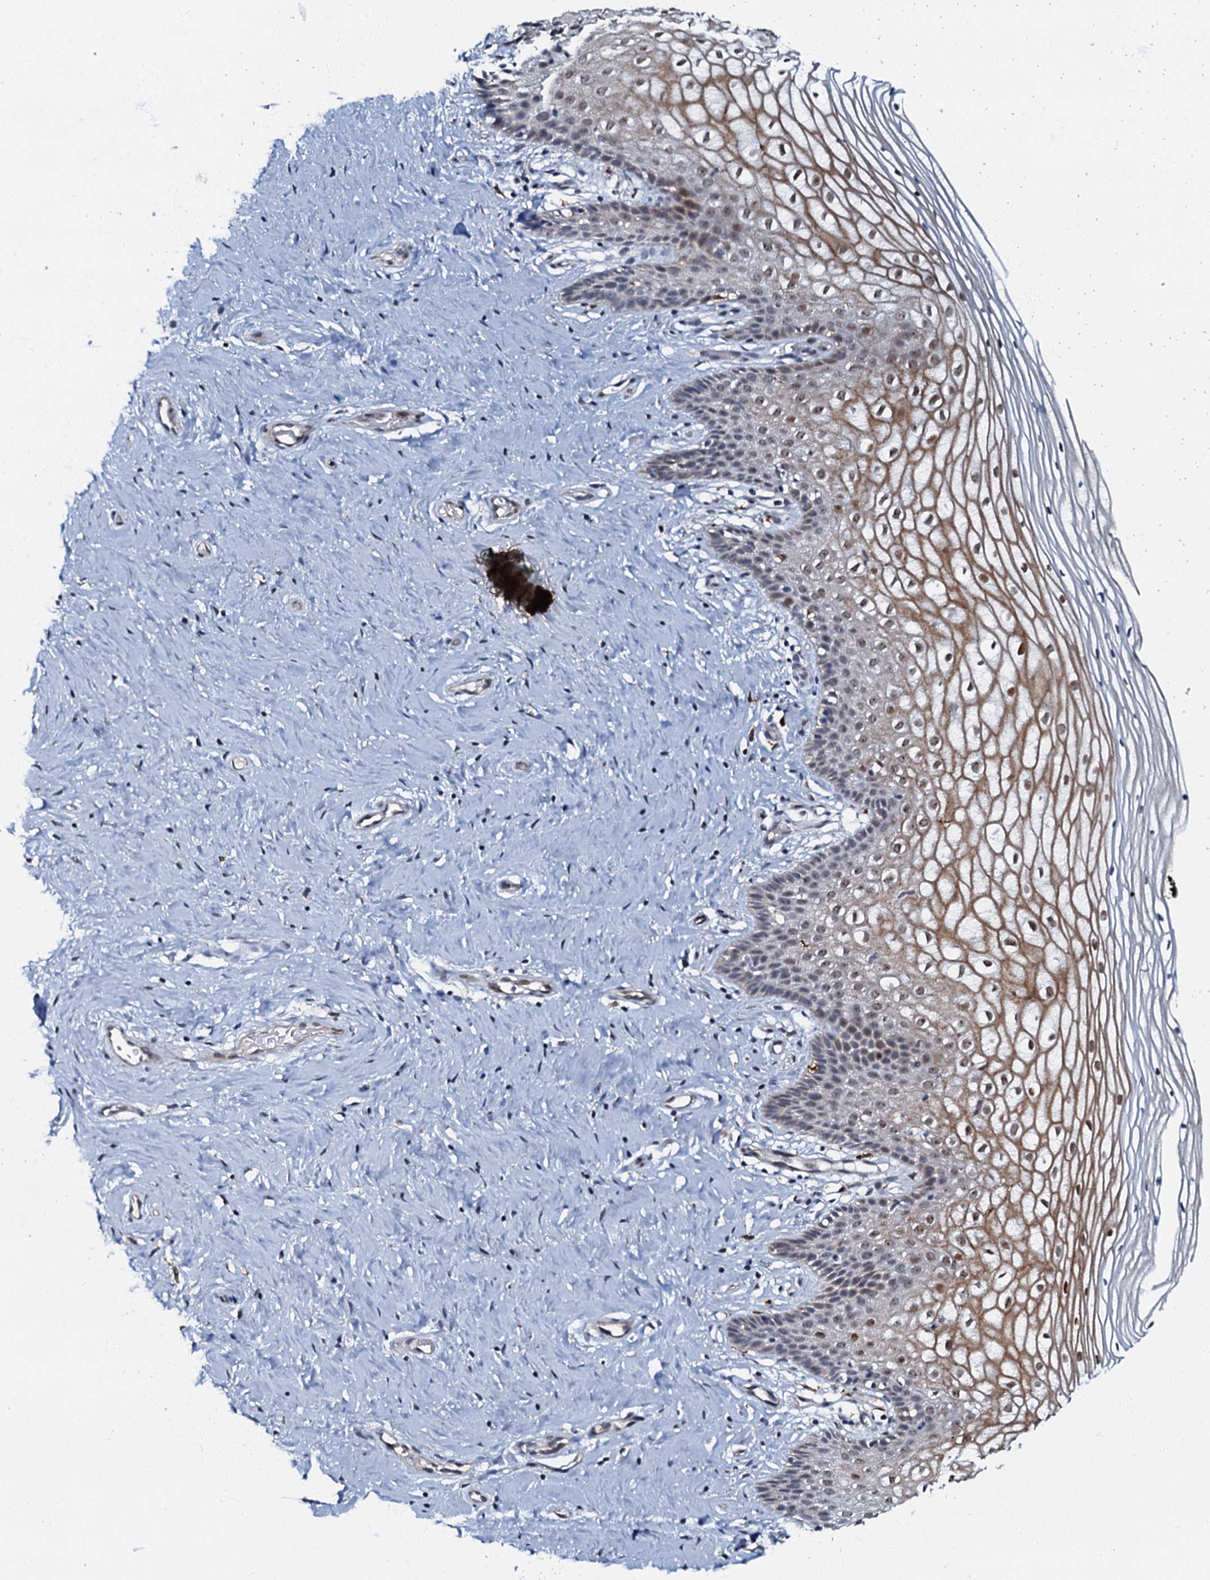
{"staining": {"intensity": "weak", "quantity": "<25%", "location": "cytoplasmic/membranous"}, "tissue": "cervix", "cell_type": "Glandular cells", "image_type": "normal", "snomed": [{"axis": "morphology", "description": "Normal tissue, NOS"}, {"axis": "topography", "description": "Cervix"}], "caption": "High magnification brightfield microscopy of unremarkable cervix stained with DAB (3,3'-diaminobenzidine) (brown) and counterstained with hematoxylin (blue): glandular cells show no significant staining.", "gene": "OLAH", "patient": {"sex": "female", "age": 33}}